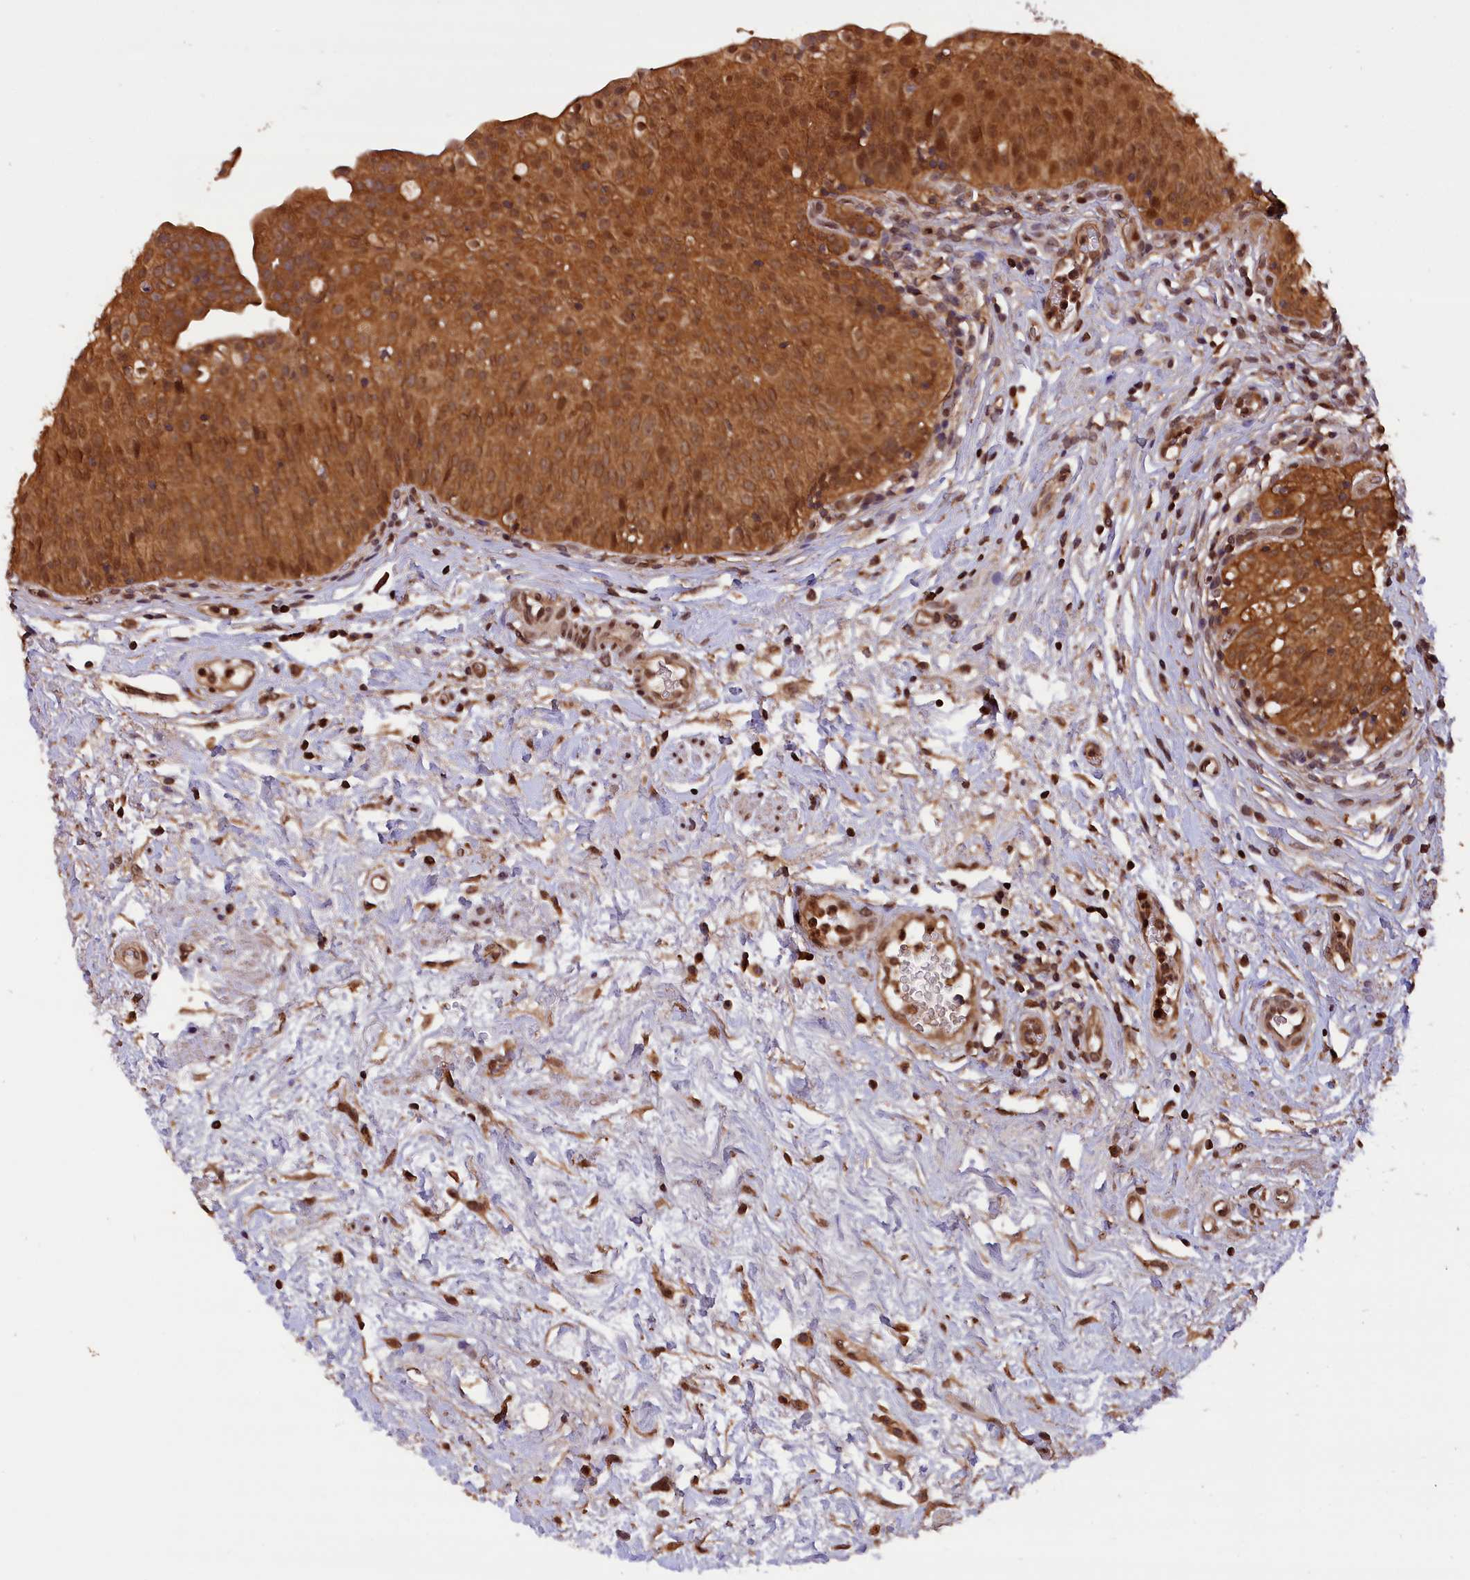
{"staining": {"intensity": "strong", "quantity": ">75%", "location": "cytoplasmic/membranous,nuclear"}, "tissue": "urinary bladder", "cell_type": "Urothelial cells", "image_type": "normal", "snomed": [{"axis": "morphology", "description": "Normal tissue, NOS"}, {"axis": "topography", "description": "Urinary bladder"}], "caption": "Urinary bladder stained with a brown dye shows strong cytoplasmic/membranous,nuclear positive positivity in approximately >75% of urothelial cells.", "gene": "IST1", "patient": {"sex": "male", "age": 55}}